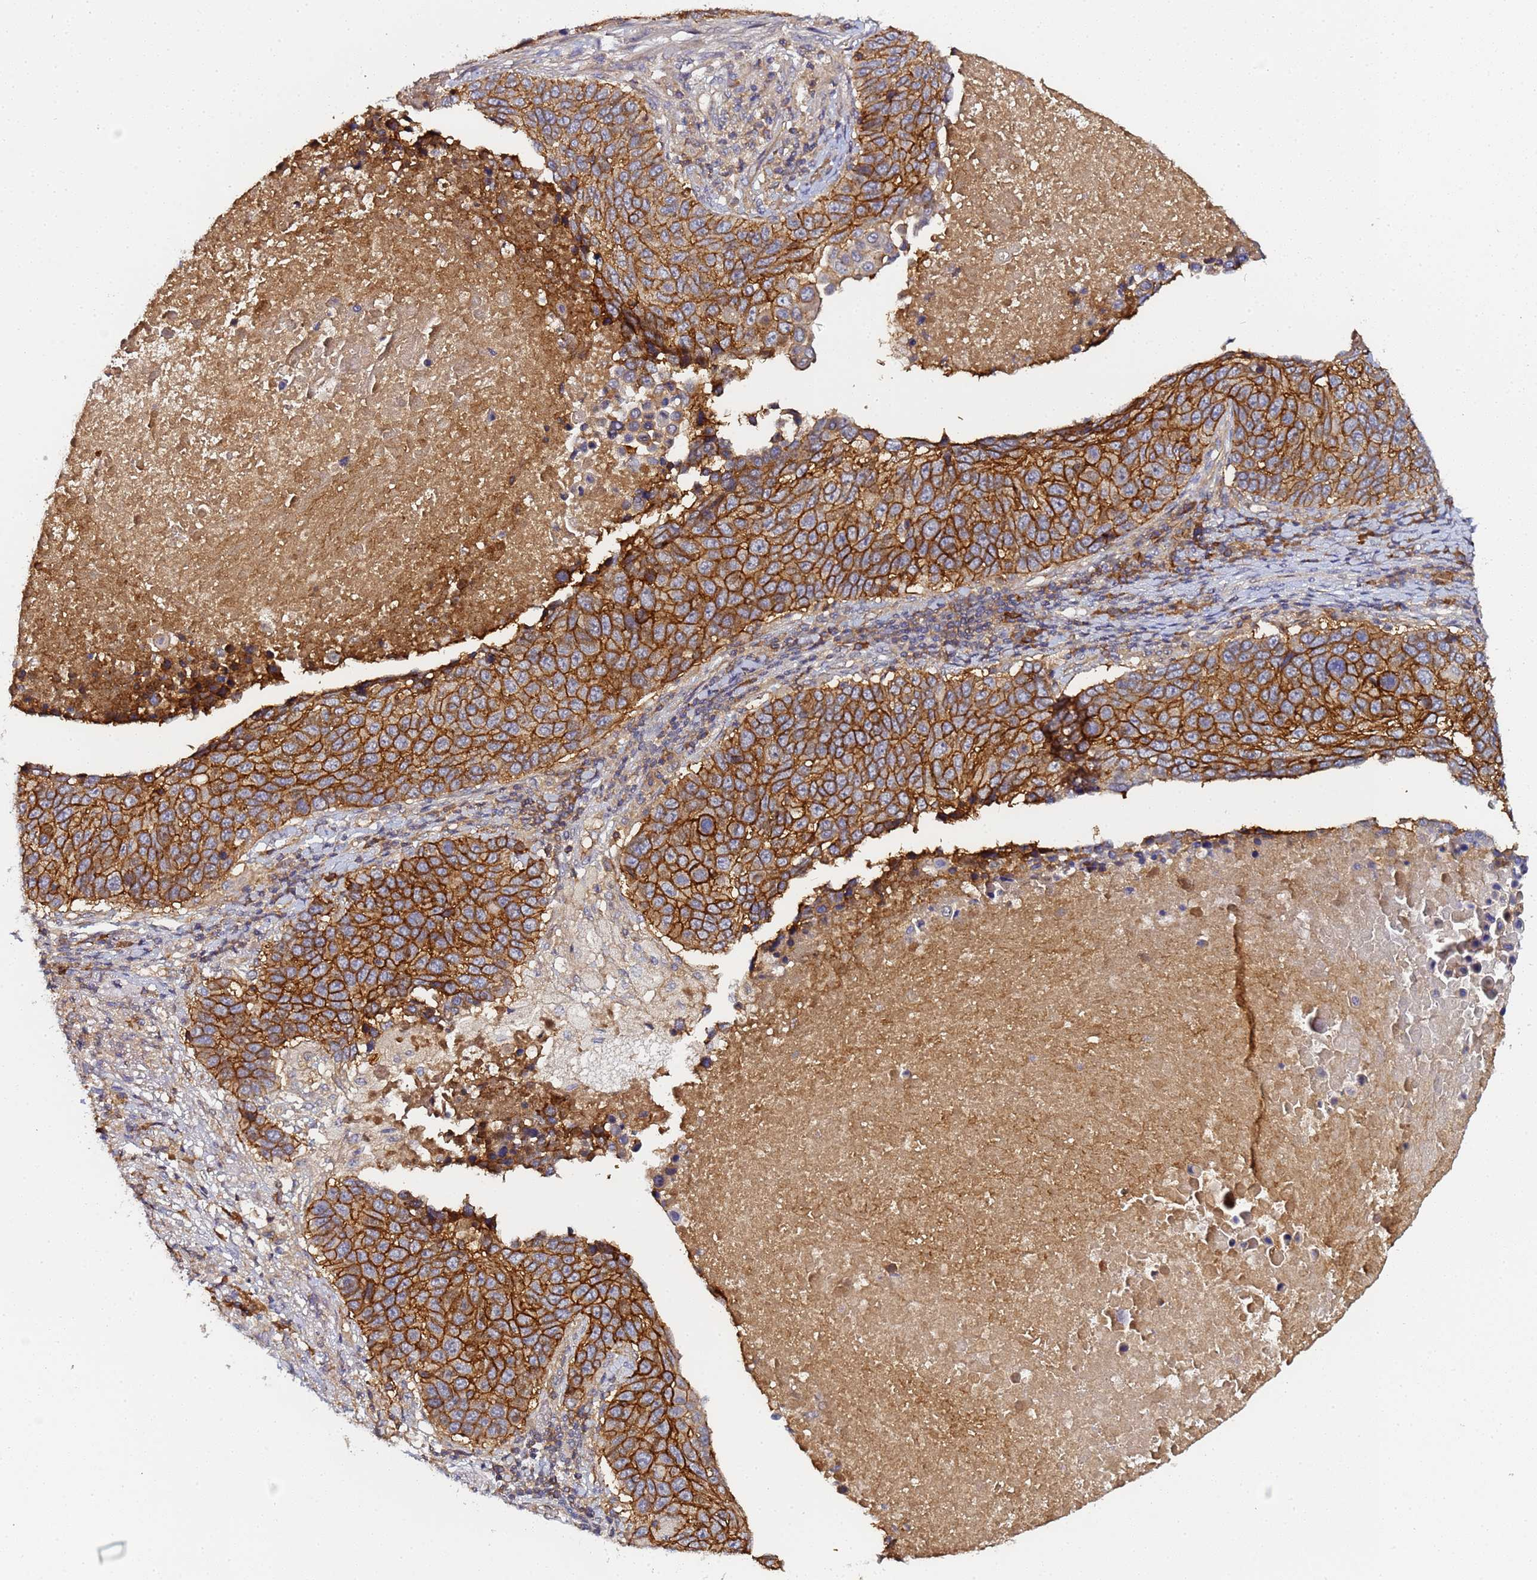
{"staining": {"intensity": "strong", "quantity": ">75%", "location": "cytoplasmic/membranous"}, "tissue": "lung cancer", "cell_type": "Tumor cells", "image_type": "cancer", "snomed": [{"axis": "morphology", "description": "Normal tissue, NOS"}, {"axis": "morphology", "description": "Squamous cell carcinoma, NOS"}, {"axis": "topography", "description": "Lymph node"}, {"axis": "topography", "description": "Lung"}], "caption": "Squamous cell carcinoma (lung) stained with DAB immunohistochemistry (IHC) exhibits high levels of strong cytoplasmic/membranous positivity in about >75% of tumor cells.", "gene": "LRRC69", "patient": {"sex": "male", "age": 66}}